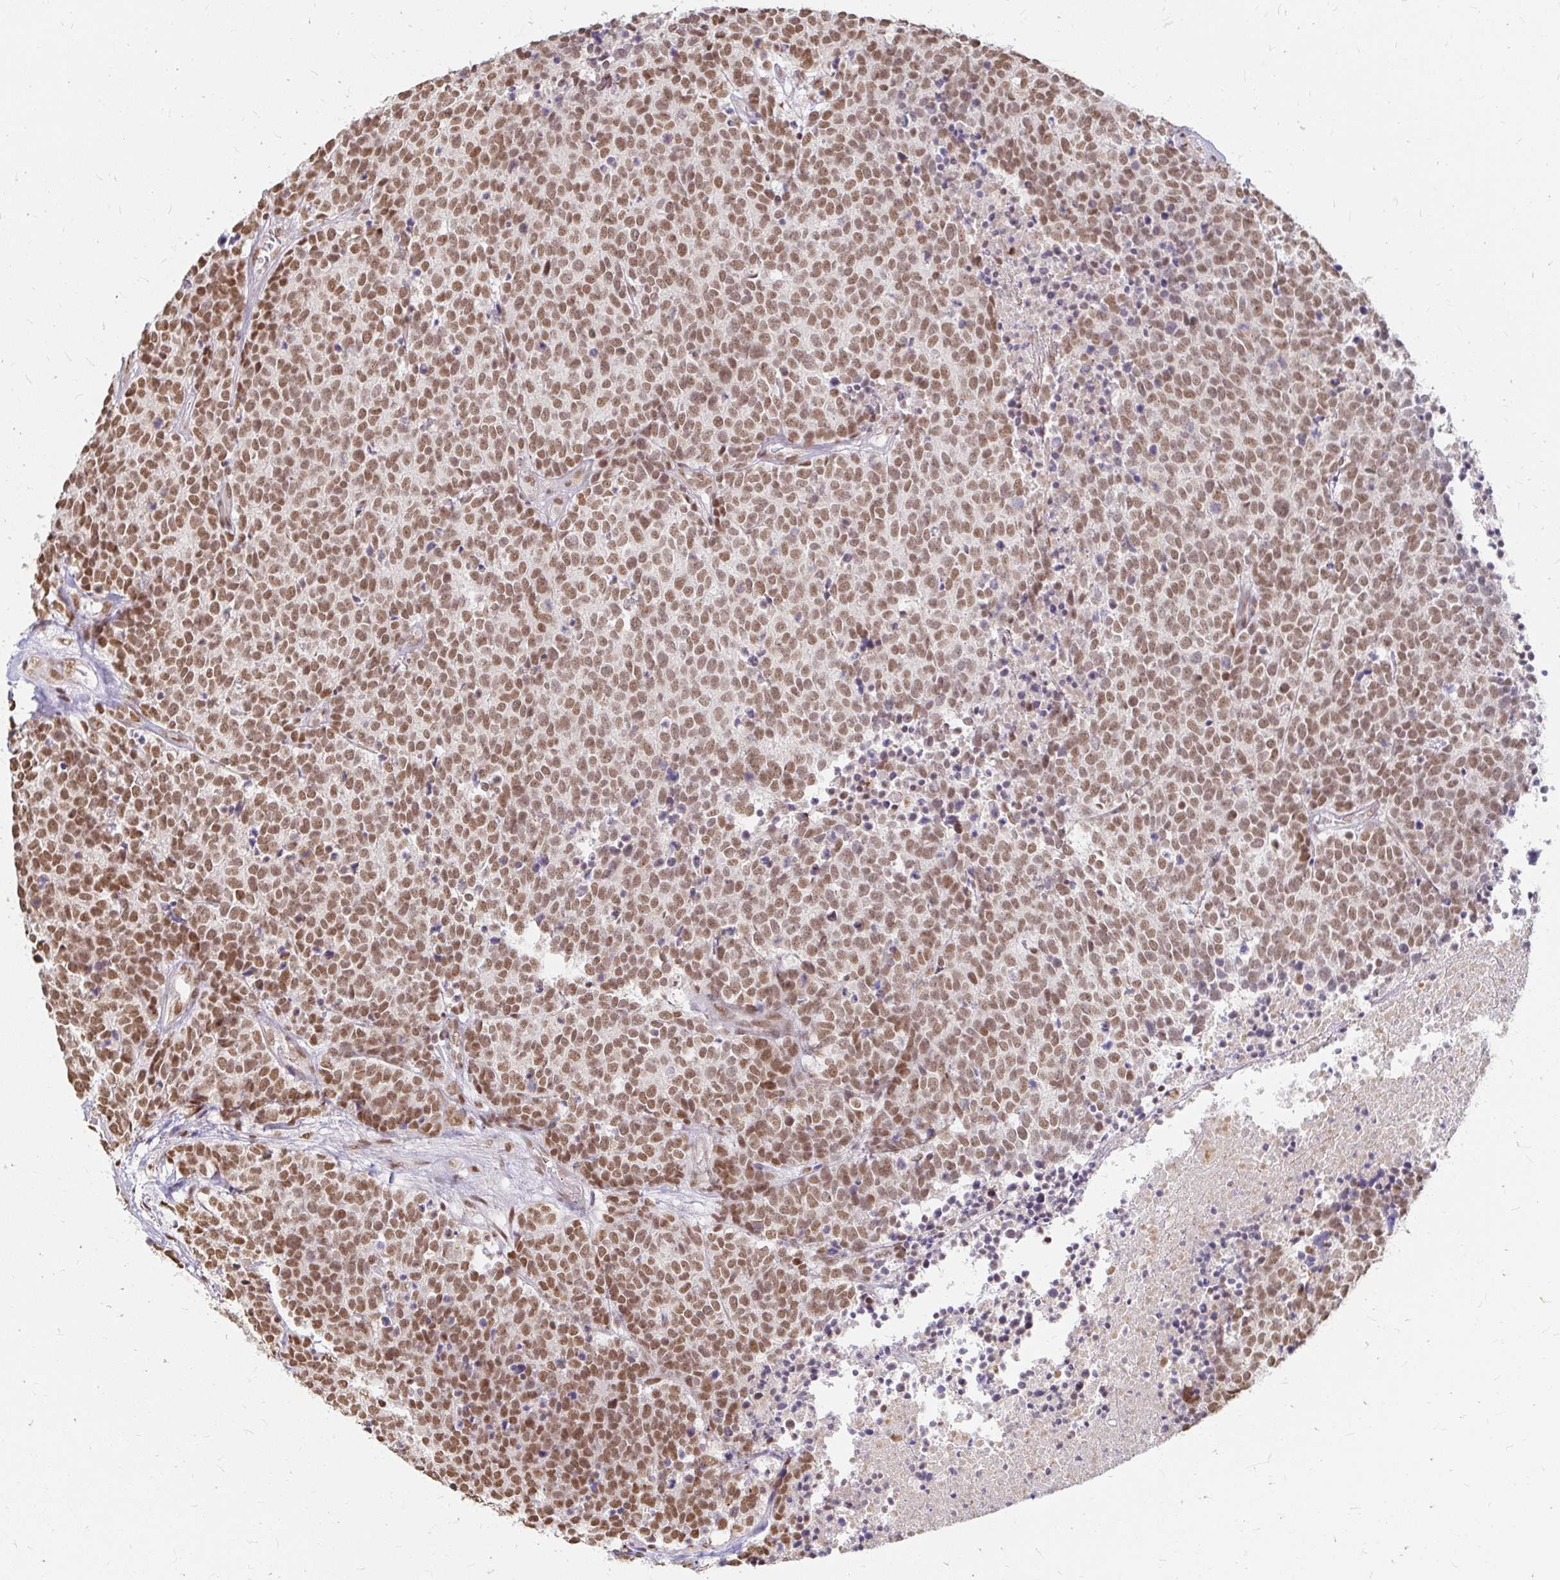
{"staining": {"intensity": "moderate", "quantity": ">75%", "location": "nuclear"}, "tissue": "carcinoid", "cell_type": "Tumor cells", "image_type": "cancer", "snomed": [{"axis": "morphology", "description": "Carcinoid, malignant, NOS"}, {"axis": "topography", "description": "Skin"}], "caption": "Carcinoid (malignant) tissue exhibits moderate nuclear staining in approximately >75% of tumor cells (Stains: DAB (3,3'-diaminobenzidine) in brown, nuclei in blue, Microscopy: brightfield microscopy at high magnification).", "gene": "HNRNPU", "patient": {"sex": "female", "age": 79}}